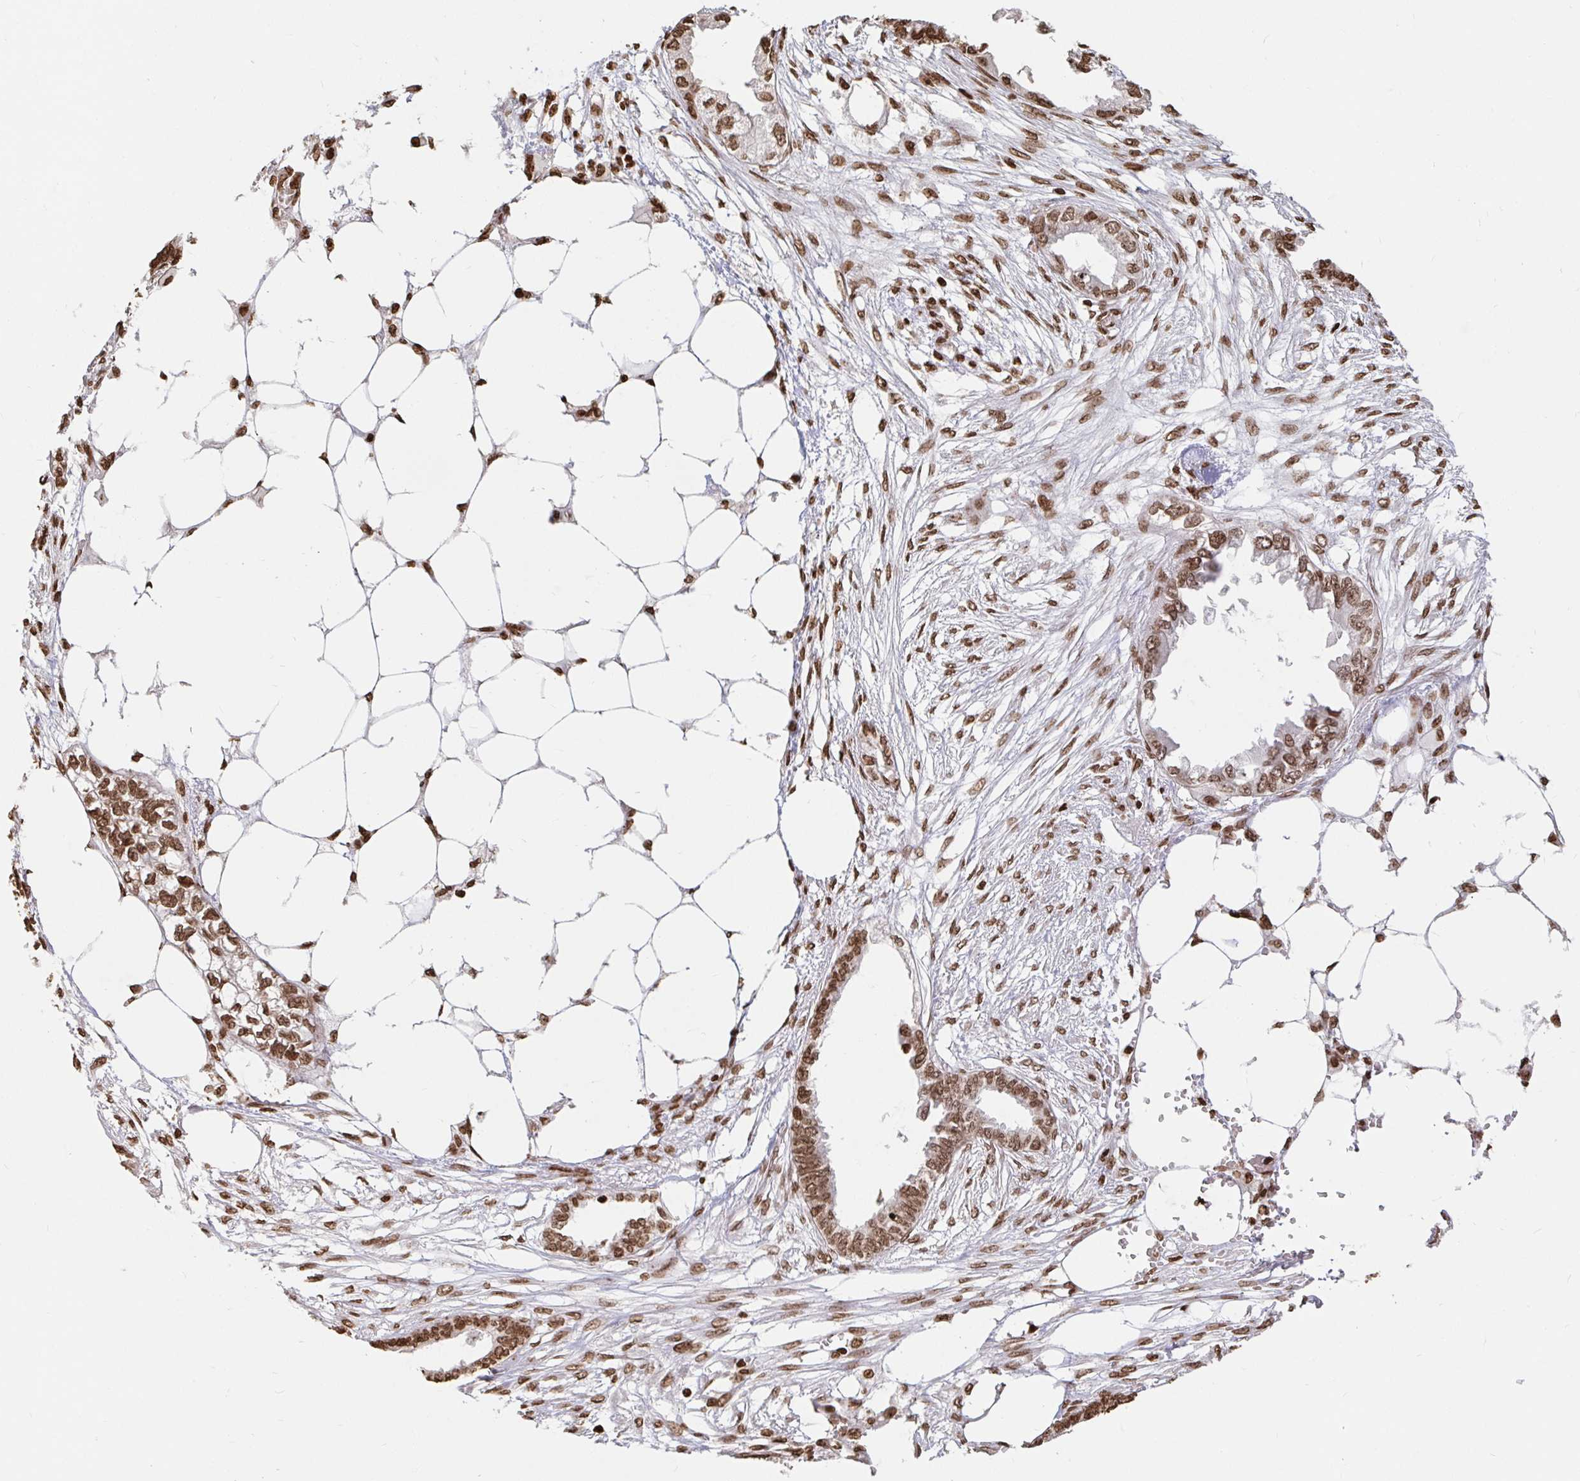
{"staining": {"intensity": "moderate", "quantity": ">75%", "location": "nuclear"}, "tissue": "endometrial cancer", "cell_type": "Tumor cells", "image_type": "cancer", "snomed": [{"axis": "morphology", "description": "Adenocarcinoma, NOS"}, {"axis": "morphology", "description": "Adenocarcinoma, metastatic, NOS"}, {"axis": "topography", "description": "Adipose tissue"}, {"axis": "topography", "description": "Endometrium"}], "caption": "This histopathology image shows IHC staining of human endometrial cancer, with medium moderate nuclear expression in approximately >75% of tumor cells.", "gene": "H2BC5", "patient": {"sex": "female", "age": 67}}